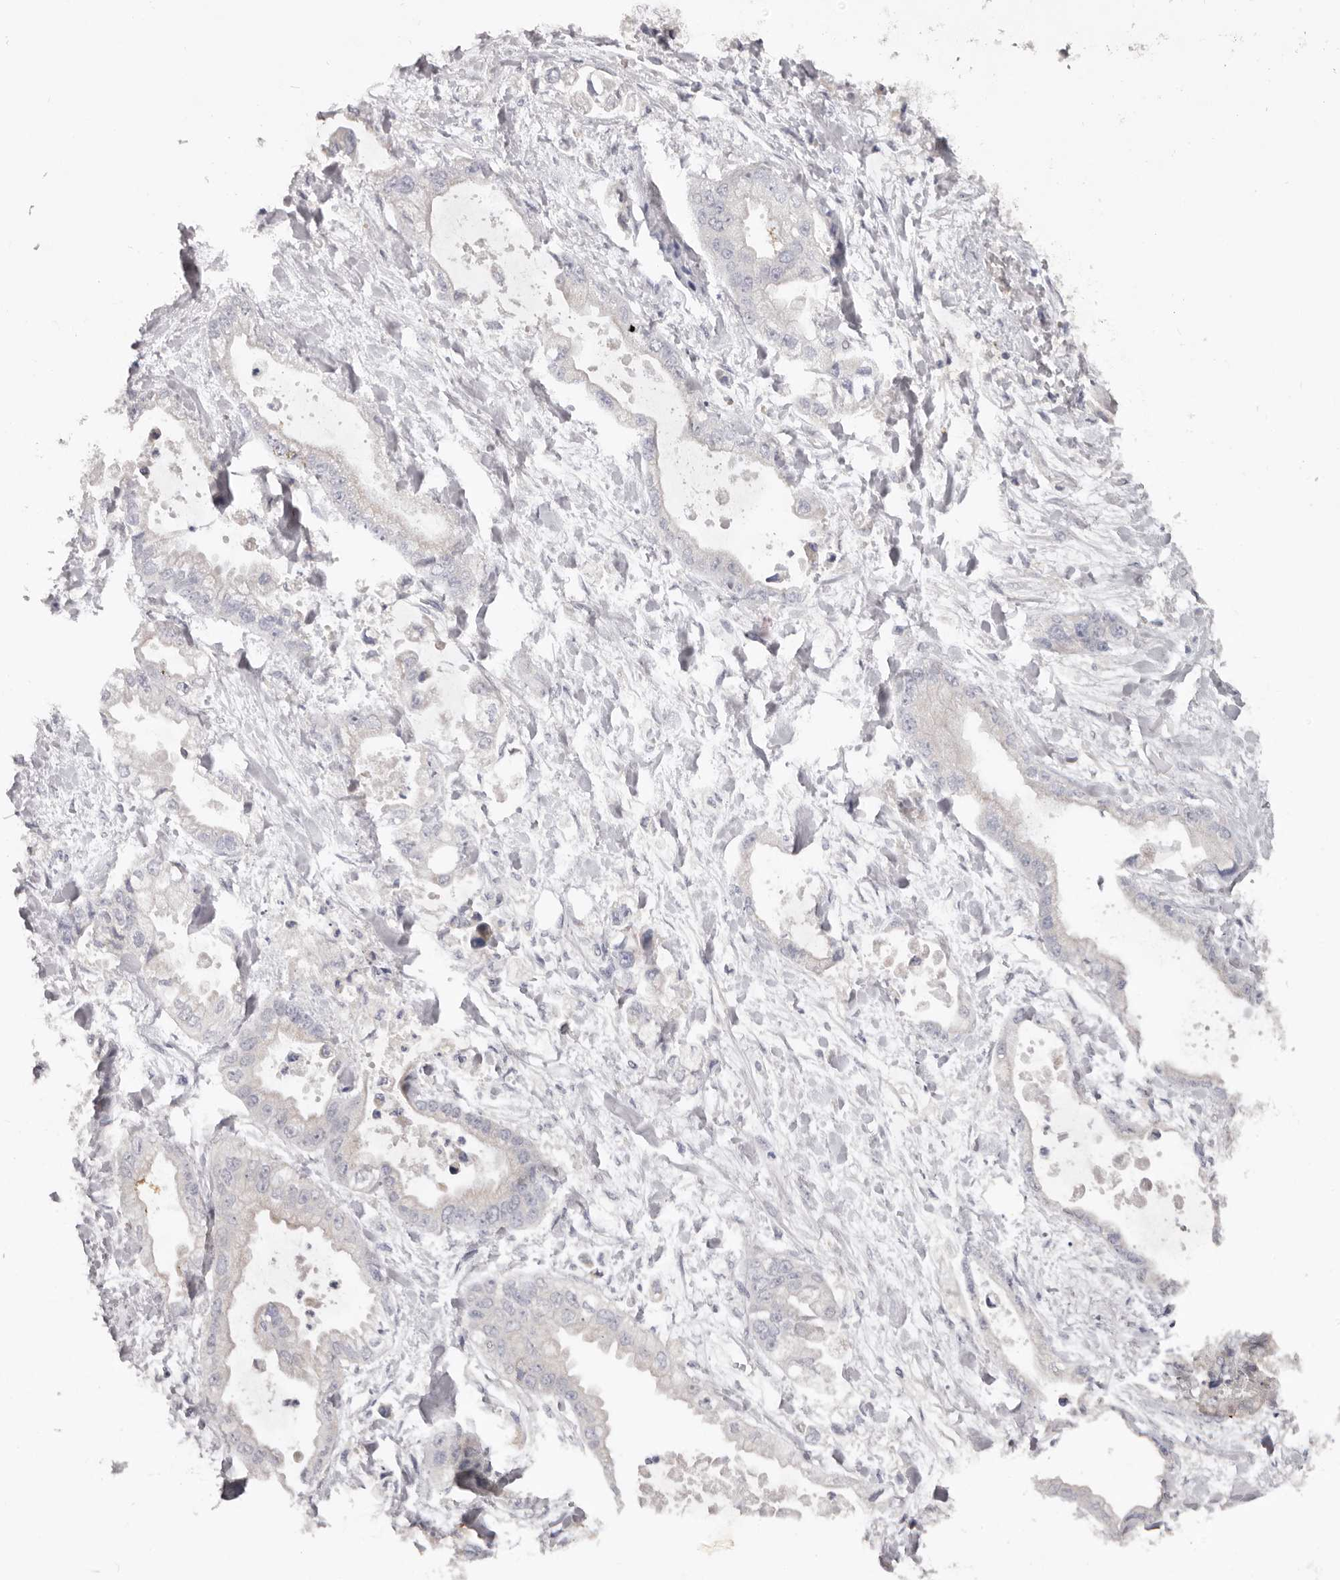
{"staining": {"intensity": "negative", "quantity": "none", "location": "none"}, "tissue": "stomach cancer", "cell_type": "Tumor cells", "image_type": "cancer", "snomed": [{"axis": "morphology", "description": "Adenocarcinoma, NOS"}, {"axis": "topography", "description": "Stomach"}], "caption": "High power microscopy photomicrograph of an immunohistochemistry image of adenocarcinoma (stomach), revealing no significant expression in tumor cells. Nuclei are stained in blue.", "gene": "TNR", "patient": {"sex": "male", "age": 62}}